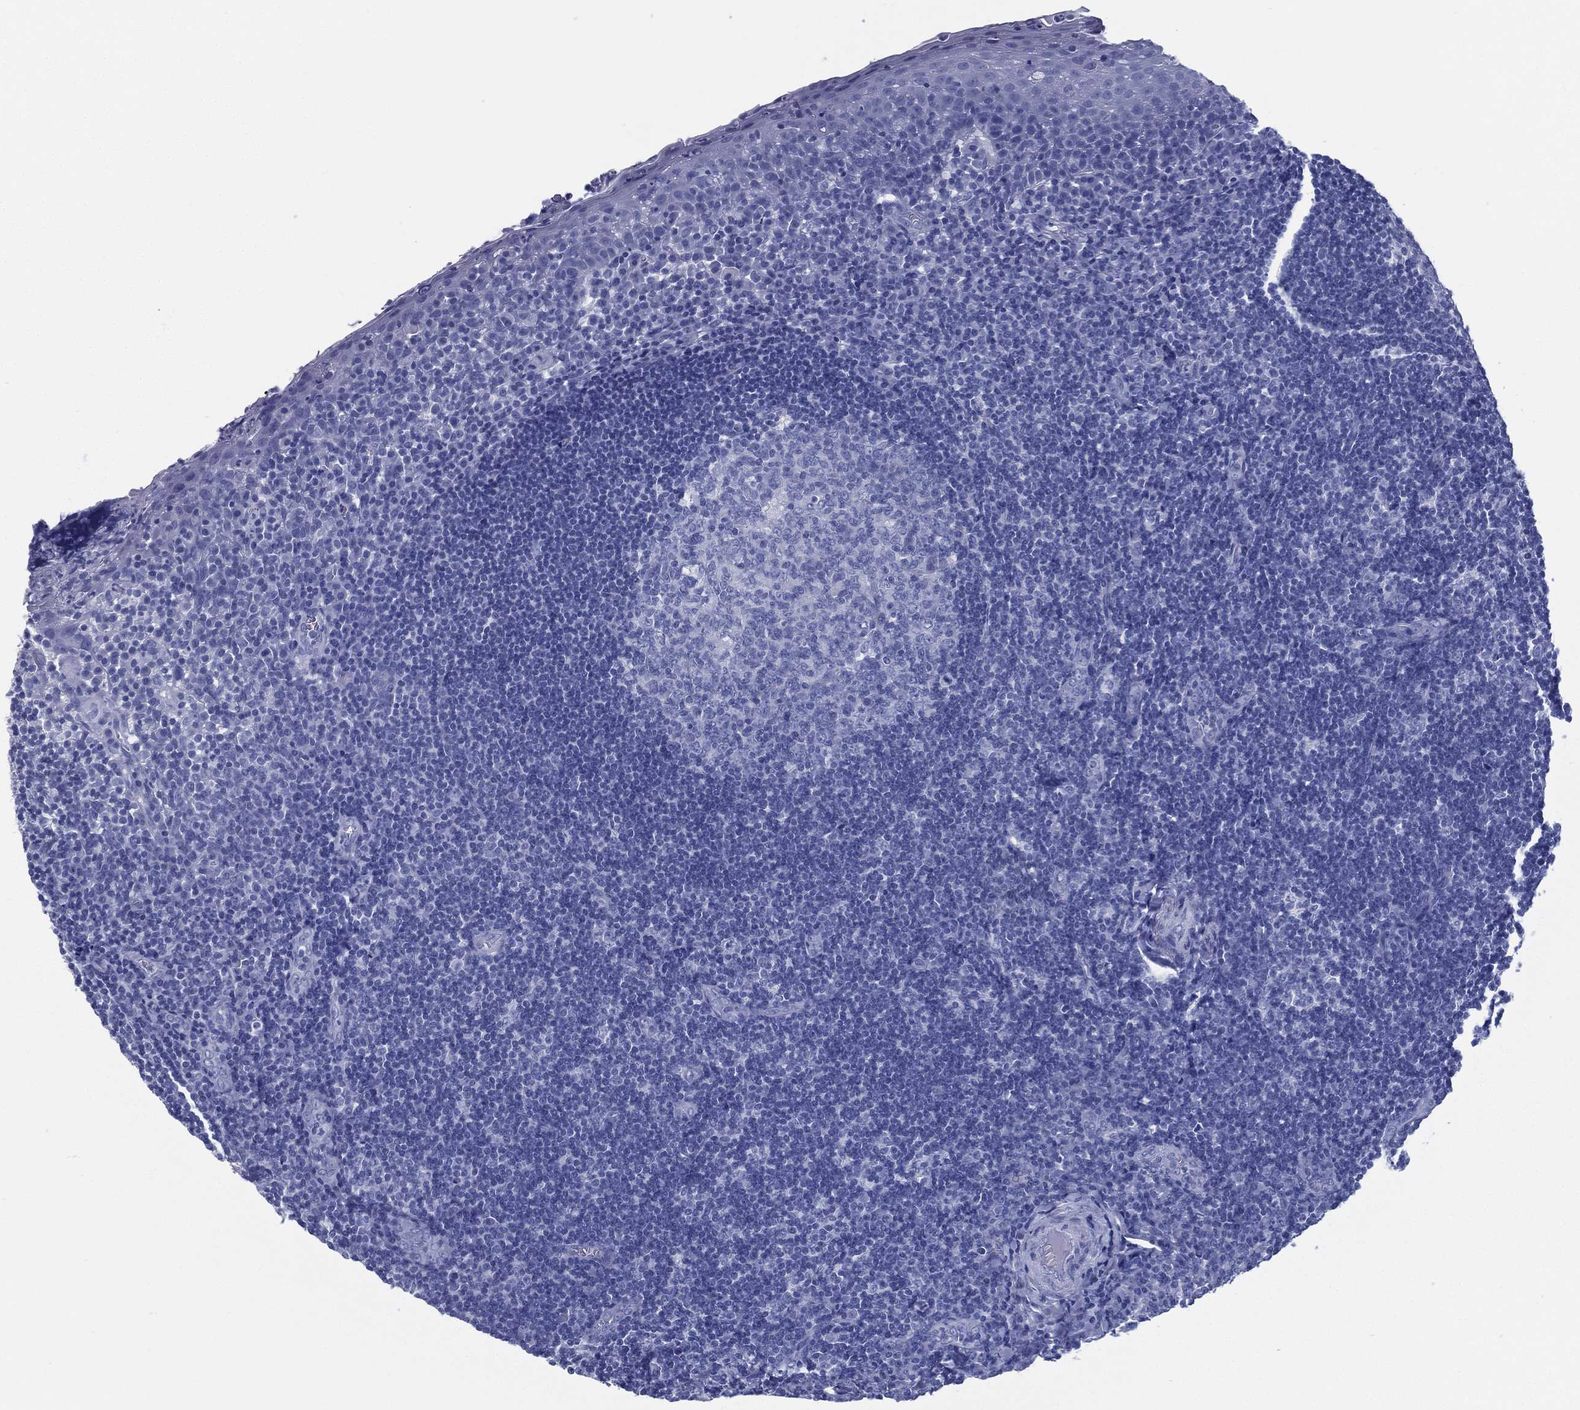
{"staining": {"intensity": "negative", "quantity": "none", "location": "none"}, "tissue": "tonsil", "cell_type": "Germinal center cells", "image_type": "normal", "snomed": [{"axis": "morphology", "description": "Normal tissue, NOS"}, {"axis": "morphology", "description": "Inflammation, NOS"}, {"axis": "topography", "description": "Tonsil"}], "caption": "A micrograph of tonsil stained for a protein exhibits no brown staining in germinal center cells. The staining is performed using DAB brown chromogen with nuclei counter-stained in using hematoxylin.", "gene": "TMEM252", "patient": {"sex": "female", "age": 31}}